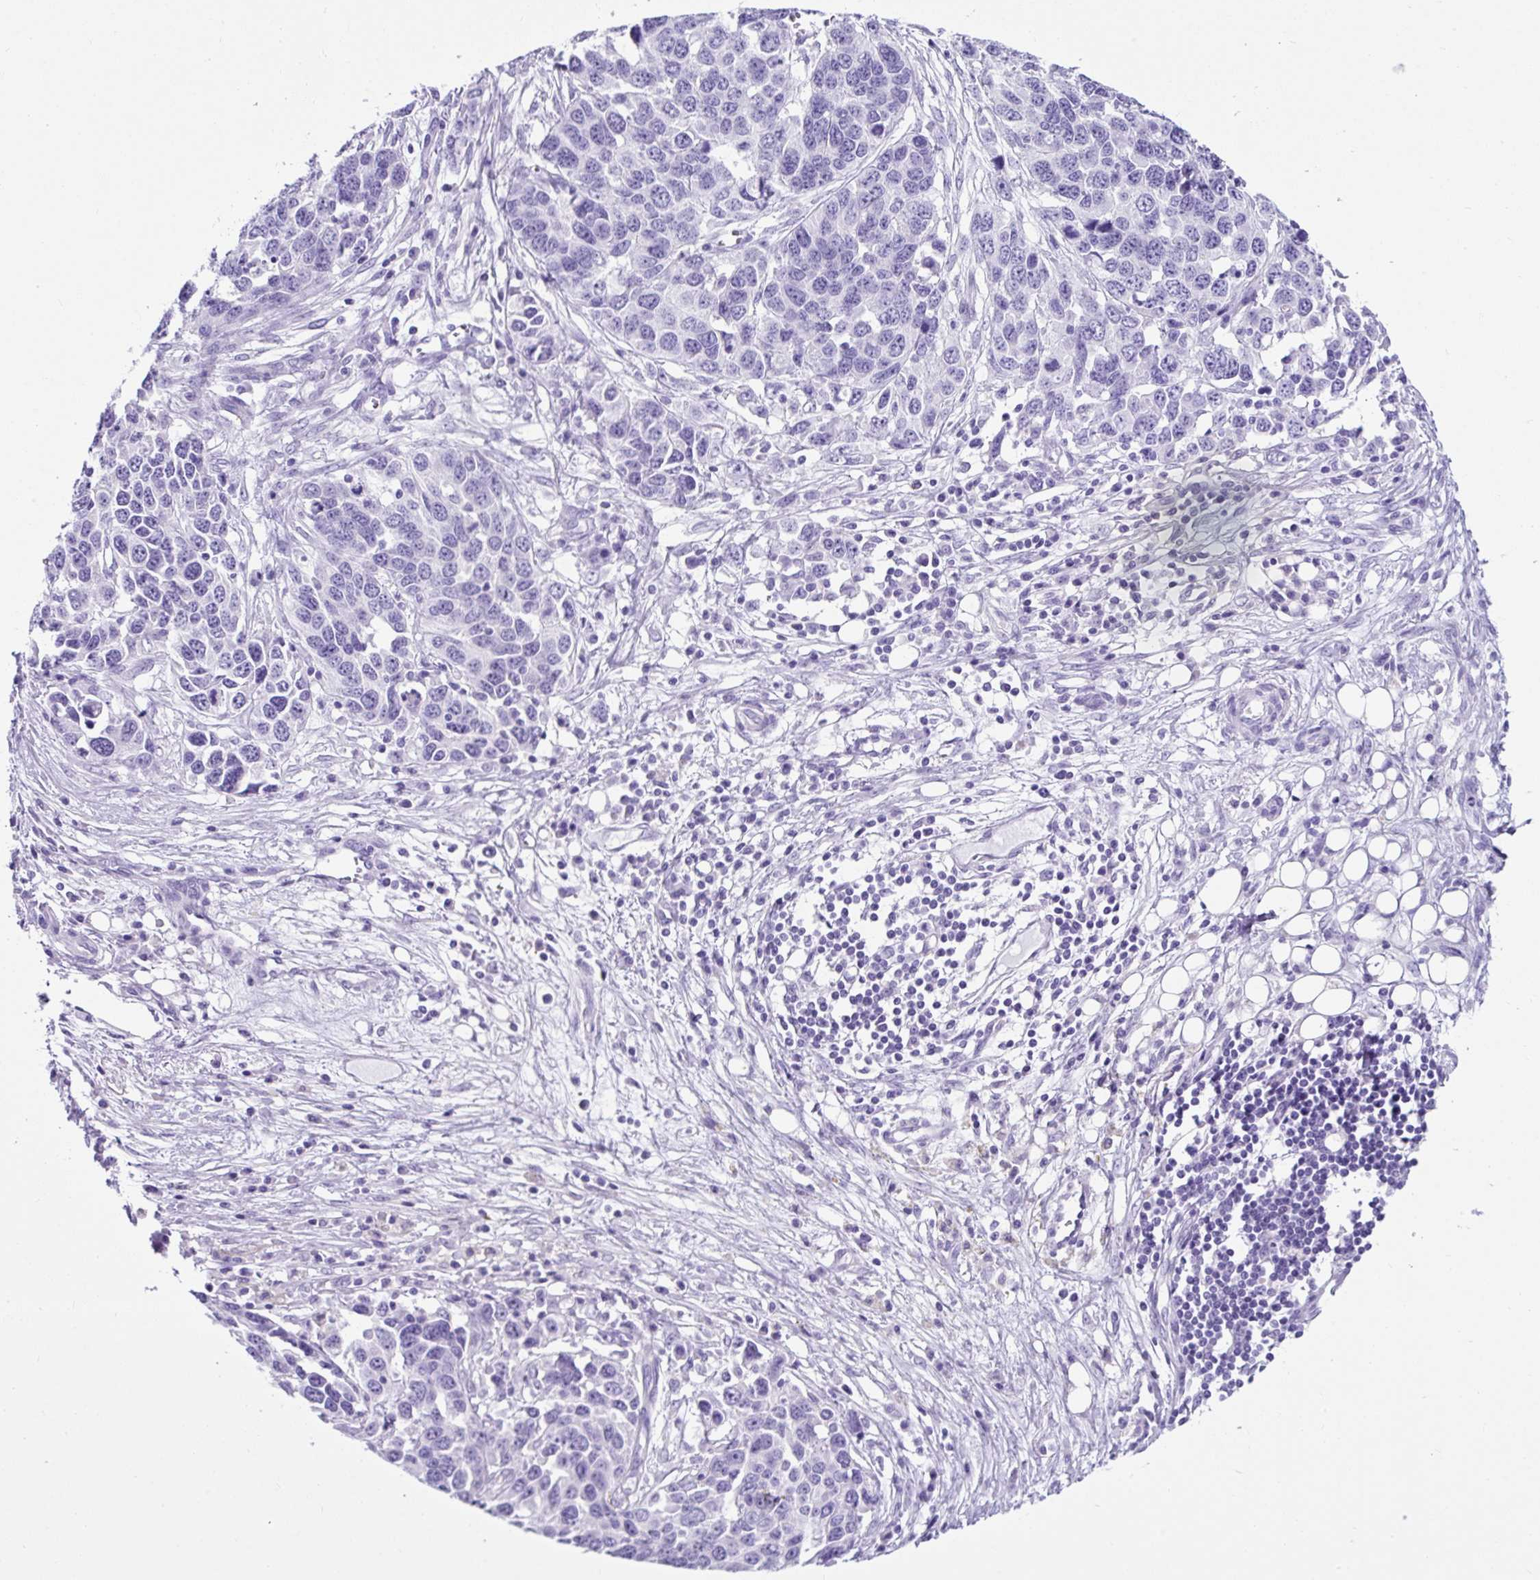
{"staining": {"intensity": "negative", "quantity": "none", "location": "none"}, "tissue": "ovarian cancer", "cell_type": "Tumor cells", "image_type": "cancer", "snomed": [{"axis": "morphology", "description": "Cystadenocarcinoma, serous, NOS"}, {"axis": "topography", "description": "Ovary"}], "caption": "This is an immunohistochemistry (IHC) micrograph of ovarian cancer. There is no staining in tumor cells.", "gene": "KRT12", "patient": {"sex": "female", "age": 76}}